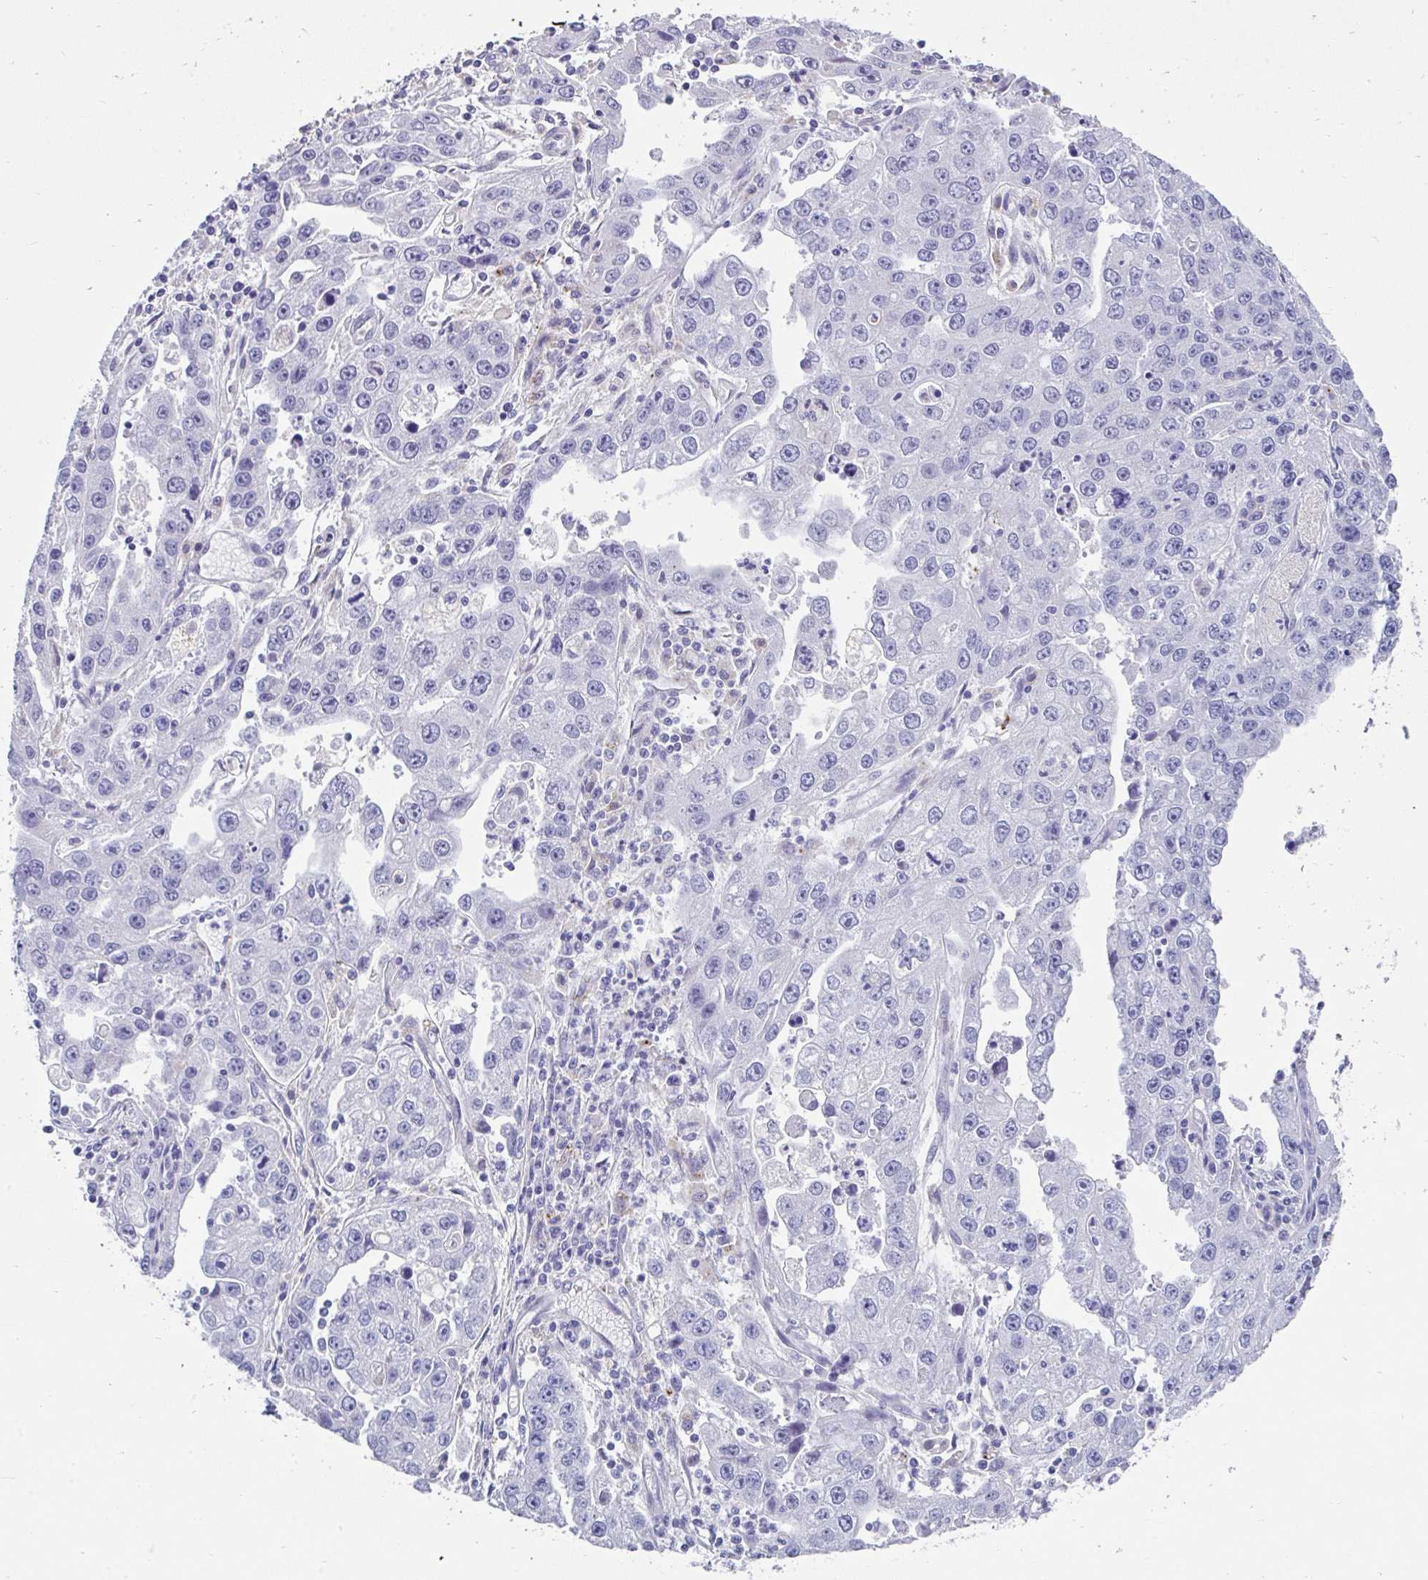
{"staining": {"intensity": "moderate", "quantity": "<25%", "location": "cytoplasmic/membranous"}, "tissue": "endometrial cancer", "cell_type": "Tumor cells", "image_type": "cancer", "snomed": [{"axis": "morphology", "description": "Adenocarcinoma, NOS"}, {"axis": "topography", "description": "Uterus"}], "caption": "The photomicrograph exhibits a brown stain indicating the presence of a protein in the cytoplasmic/membranous of tumor cells in endometrial cancer (adenocarcinoma). Immunohistochemistry (ihc) stains the protein of interest in brown and the nuclei are stained blue.", "gene": "ZNF33A", "patient": {"sex": "female", "age": 62}}